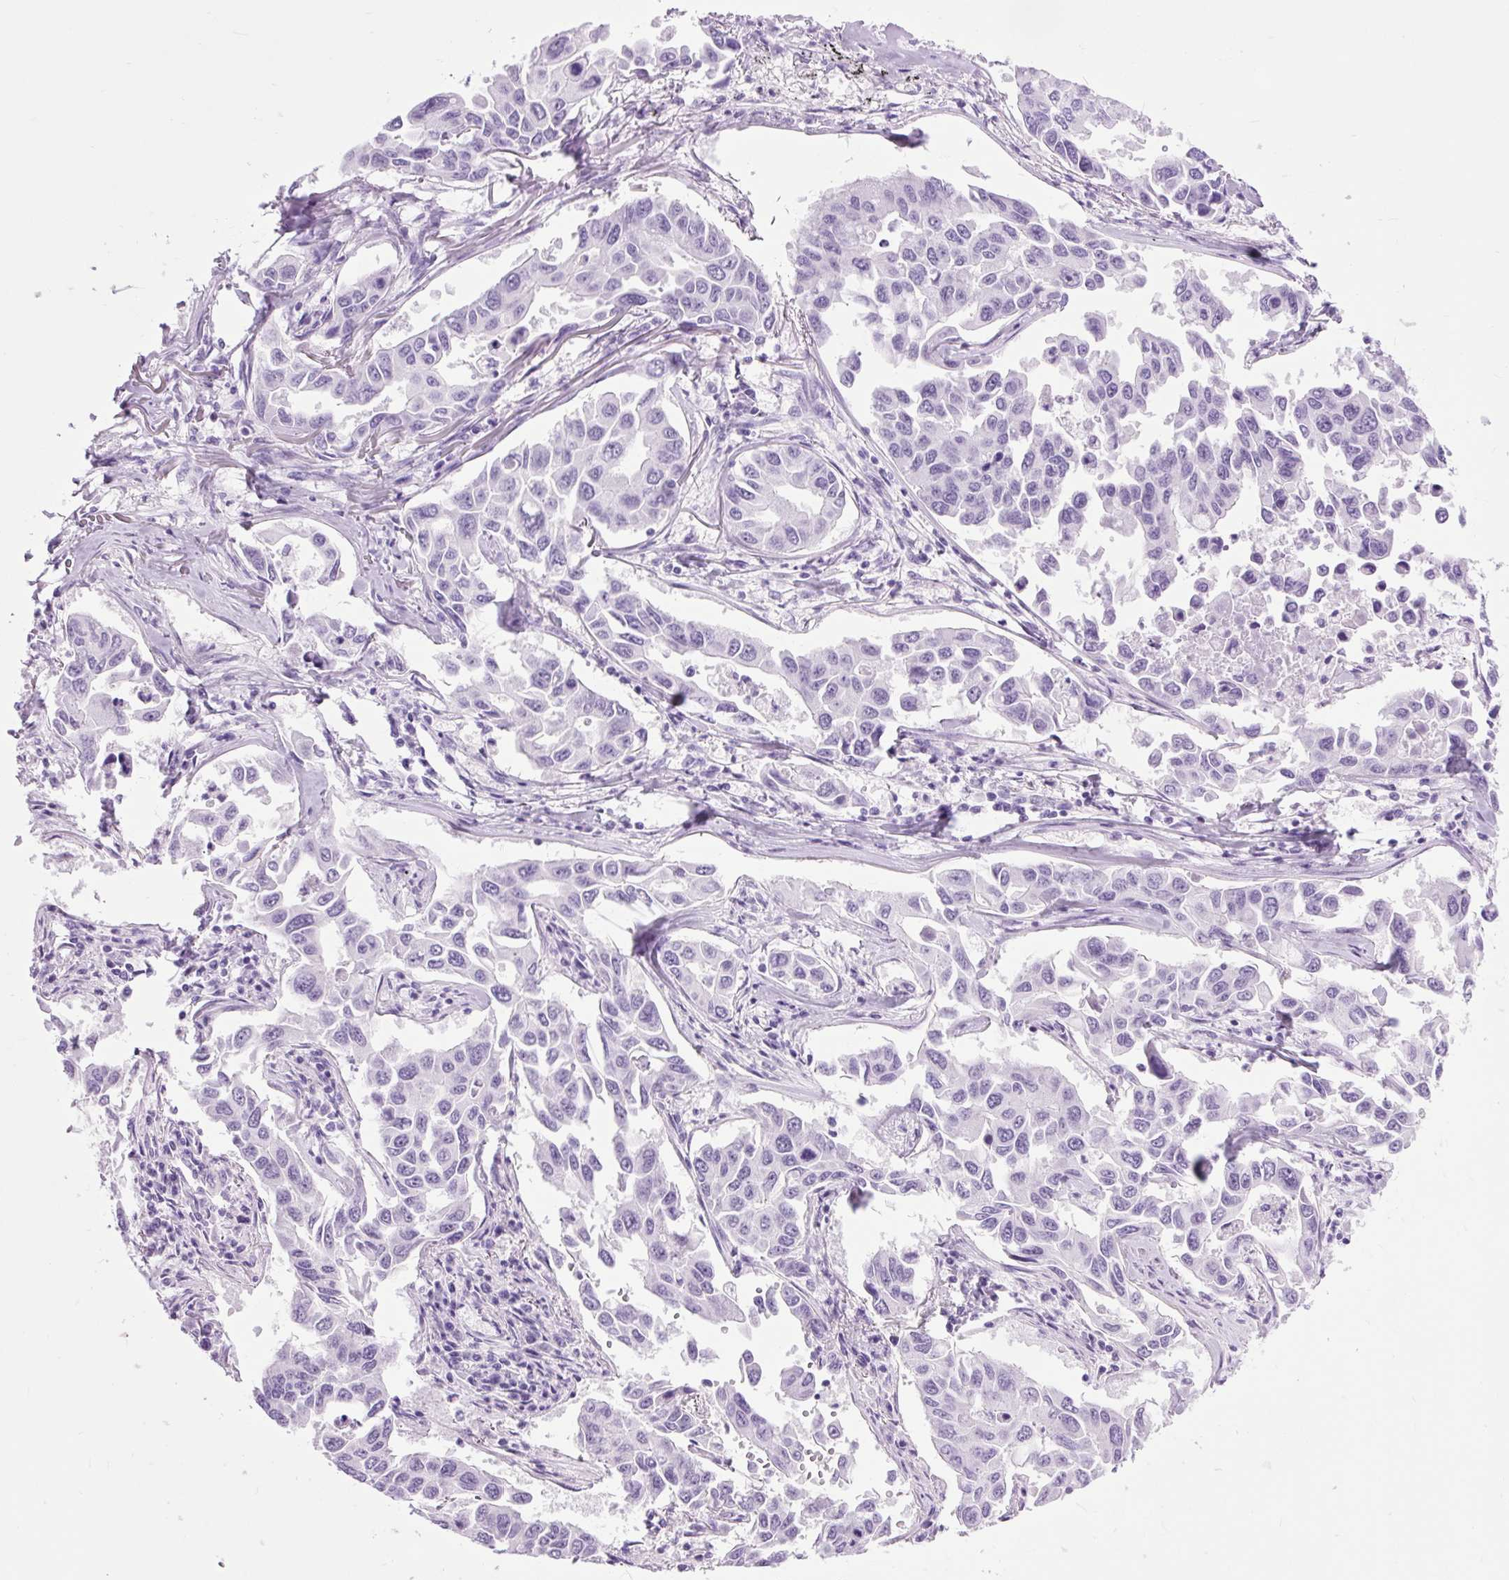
{"staining": {"intensity": "negative", "quantity": "none", "location": "none"}, "tissue": "lung cancer", "cell_type": "Tumor cells", "image_type": "cancer", "snomed": [{"axis": "morphology", "description": "Adenocarcinoma, NOS"}, {"axis": "topography", "description": "Lung"}], "caption": "Immunohistochemistry (IHC) image of neoplastic tissue: lung adenocarcinoma stained with DAB exhibits no significant protein expression in tumor cells.", "gene": "DPP6", "patient": {"sex": "male", "age": 64}}